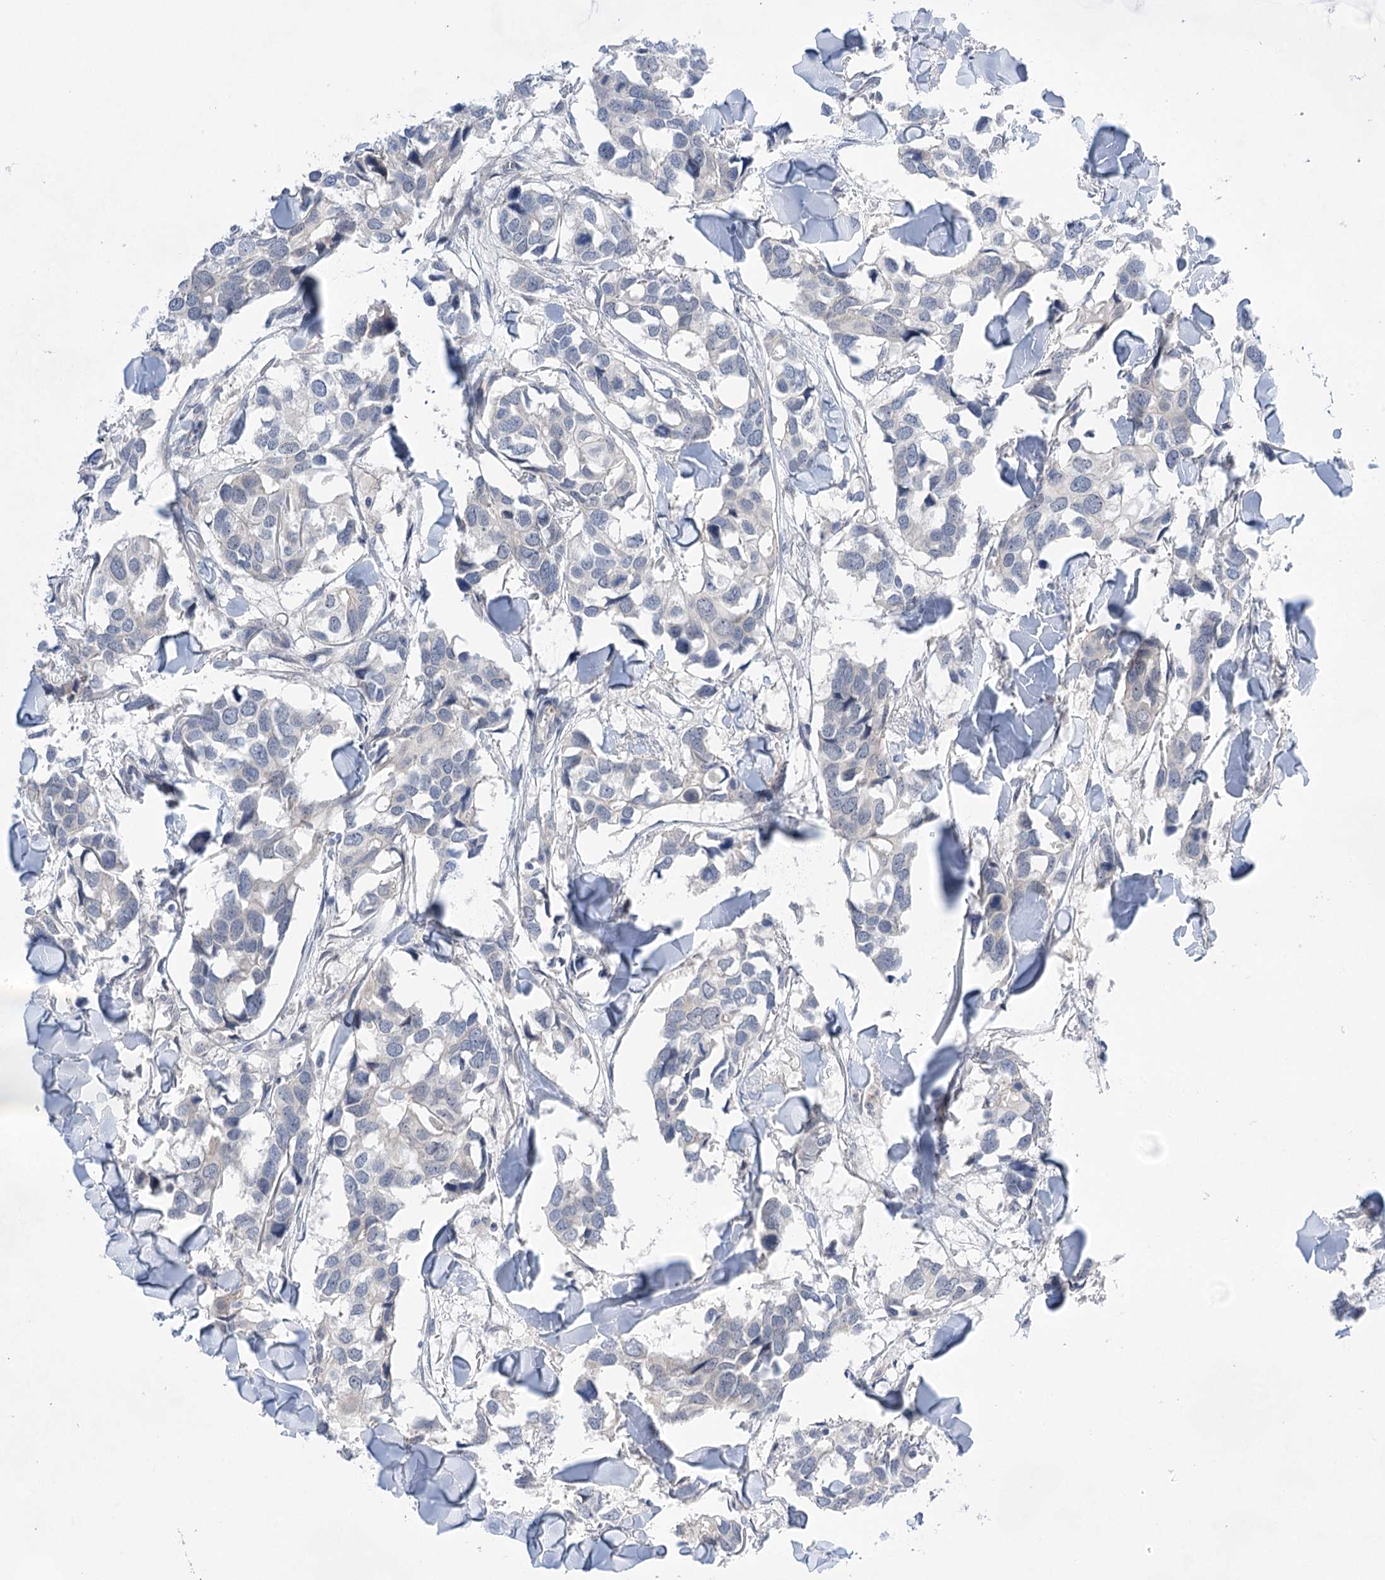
{"staining": {"intensity": "negative", "quantity": "none", "location": "none"}, "tissue": "breast cancer", "cell_type": "Tumor cells", "image_type": "cancer", "snomed": [{"axis": "morphology", "description": "Duct carcinoma"}, {"axis": "topography", "description": "Breast"}], "caption": "High power microscopy photomicrograph of an immunohistochemistry histopathology image of intraductal carcinoma (breast), revealing no significant expression in tumor cells.", "gene": "LALBA", "patient": {"sex": "female", "age": 83}}